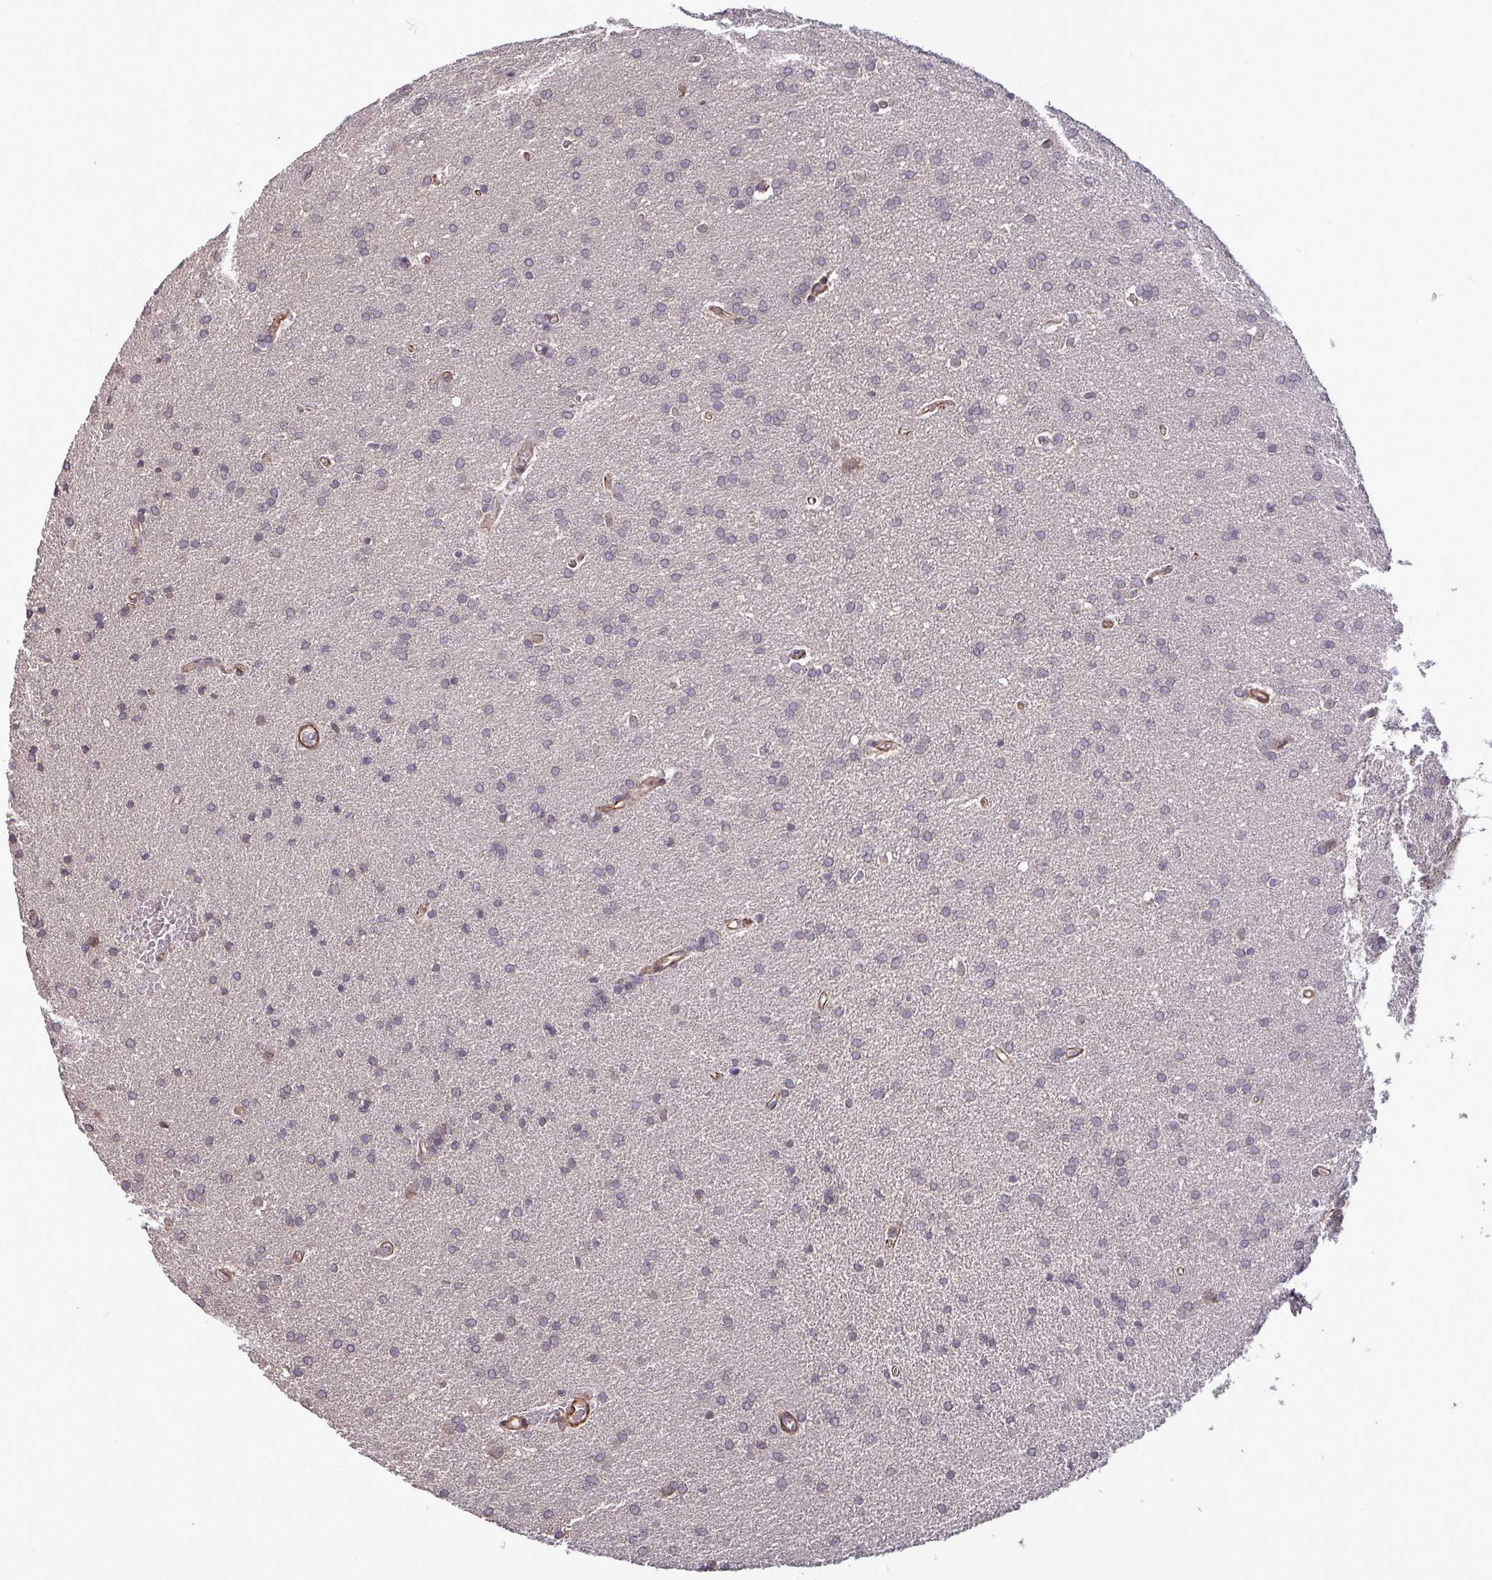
{"staining": {"intensity": "negative", "quantity": "none", "location": "none"}, "tissue": "glioma", "cell_type": "Tumor cells", "image_type": "cancer", "snomed": [{"axis": "morphology", "description": "Glioma, malignant, Low grade"}, {"axis": "topography", "description": "Brain"}], "caption": "An immunohistochemistry image of glioma is shown. There is no staining in tumor cells of glioma.", "gene": "IPO5", "patient": {"sex": "female", "age": 34}}